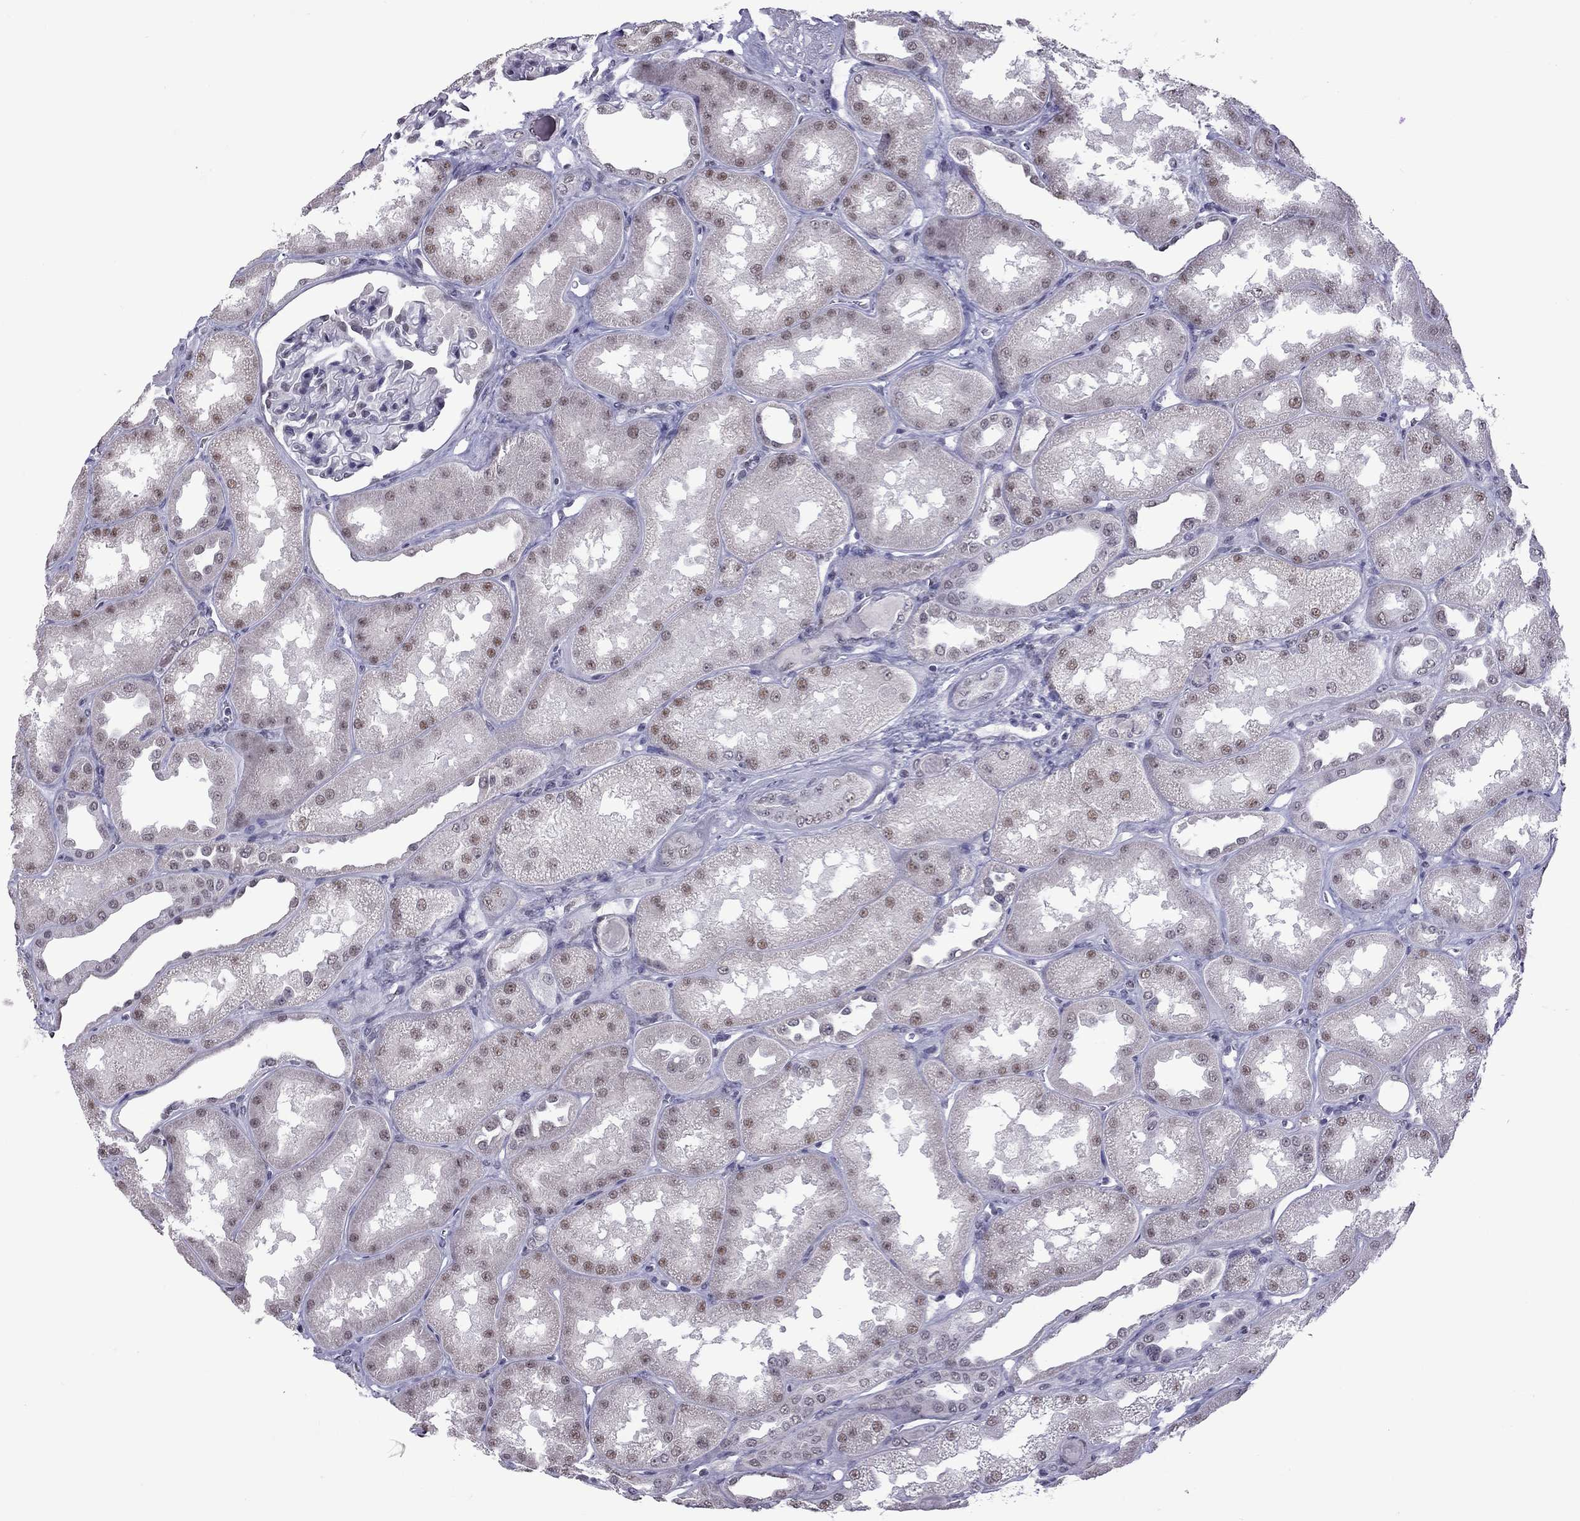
{"staining": {"intensity": "negative", "quantity": "none", "location": "none"}, "tissue": "kidney", "cell_type": "Cells in glomeruli", "image_type": "normal", "snomed": [{"axis": "morphology", "description": "Normal tissue, NOS"}, {"axis": "topography", "description": "Kidney"}], "caption": "IHC of unremarkable kidney shows no positivity in cells in glomeruli. The staining was performed using DAB (3,3'-diaminobenzidine) to visualize the protein expression in brown, while the nuclei were stained in blue with hematoxylin (Magnification: 20x).", "gene": "PPP1R3A", "patient": {"sex": "male", "age": 61}}